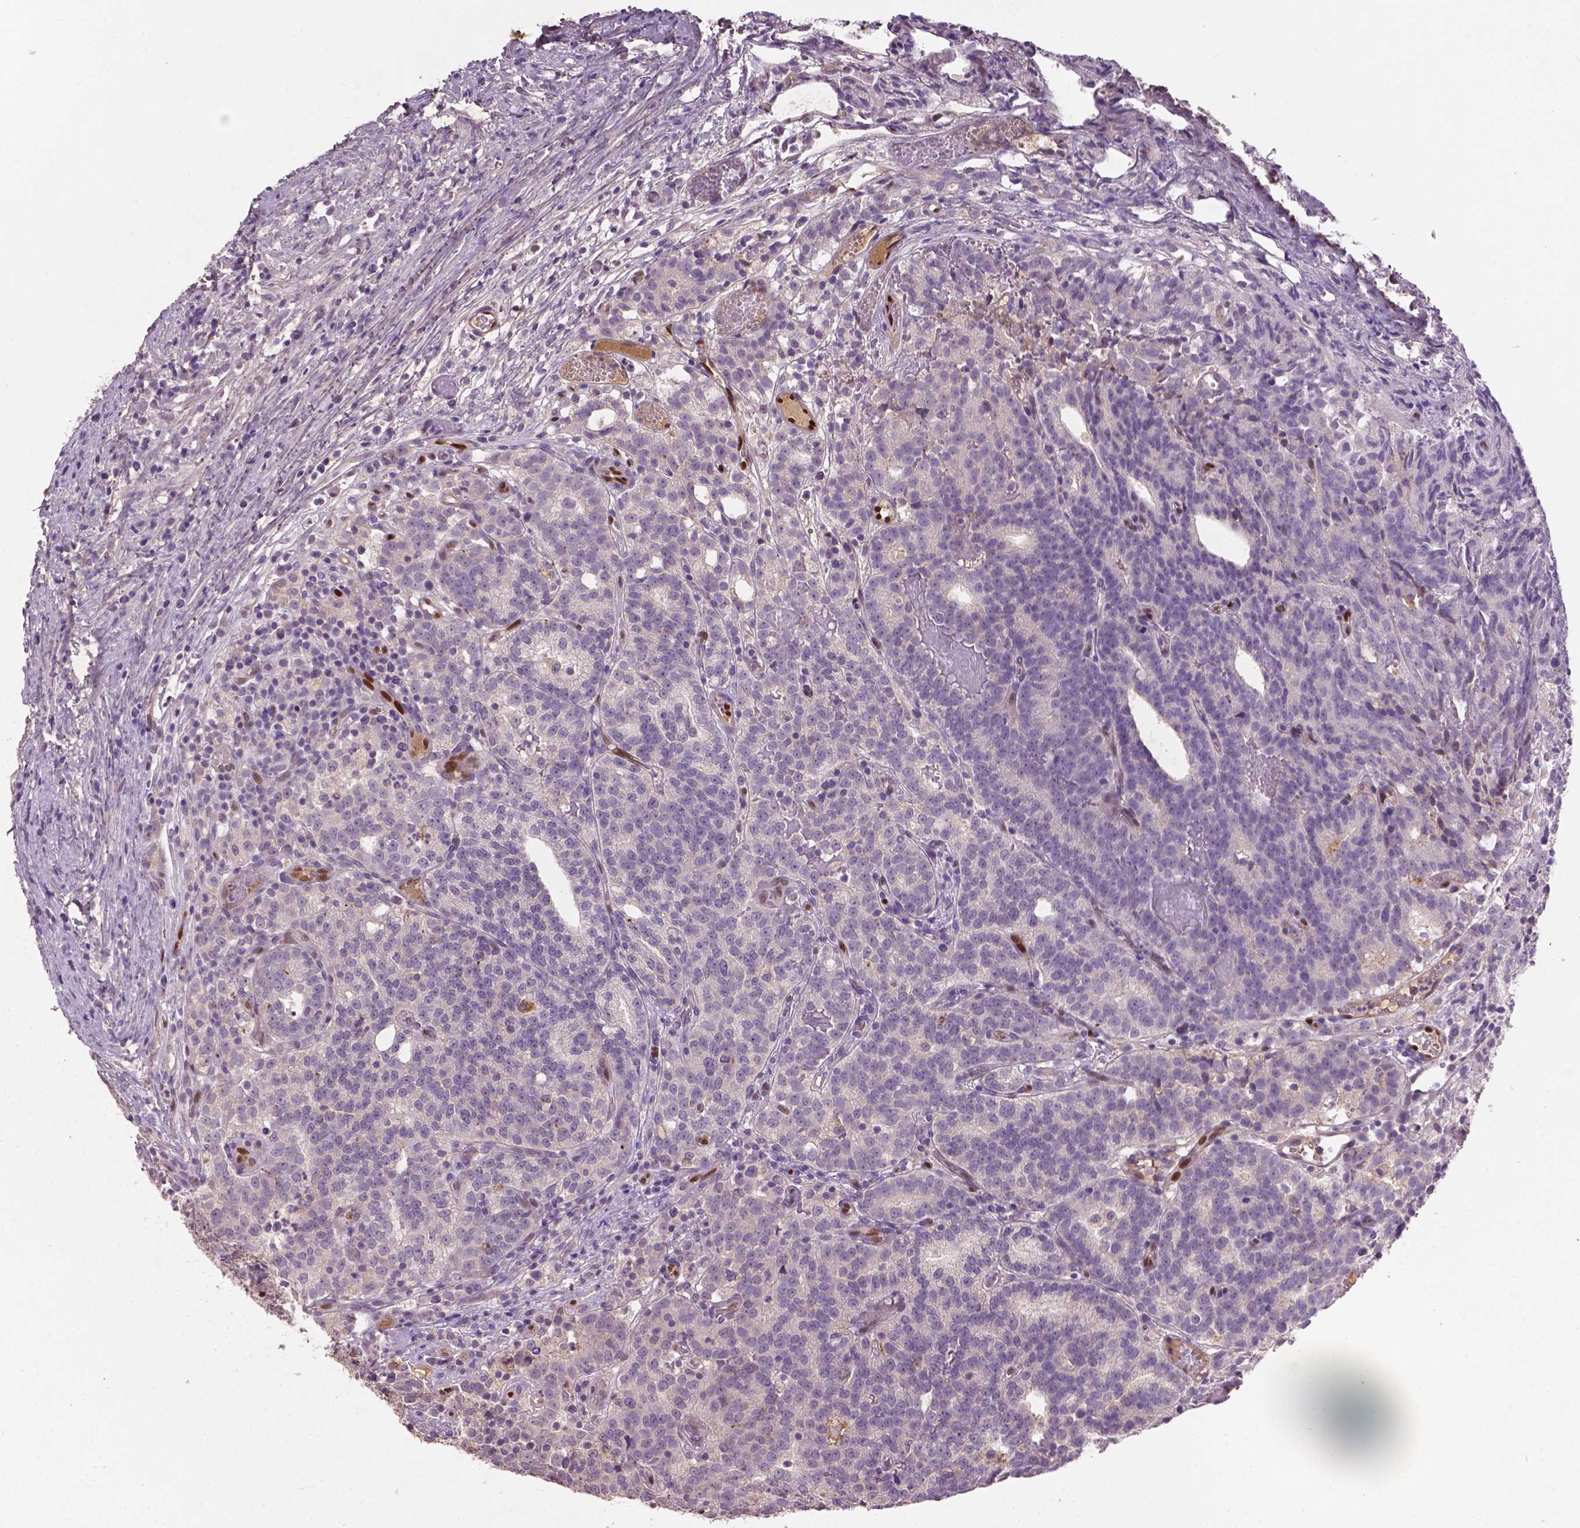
{"staining": {"intensity": "negative", "quantity": "none", "location": "none"}, "tissue": "prostate cancer", "cell_type": "Tumor cells", "image_type": "cancer", "snomed": [{"axis": "morphology", "description": "Adenocarcinoma, High grade"}, {"axis": "topography", "description": "Prostate"}], "caption": "DAB immunohistochemical staining of prostate cancer (adenocarcinoma (high-grade)) exhibits no significant positivity in tumor cells.", "gene": "SOX17", "patient": {"sex": "male", "age": 53}}